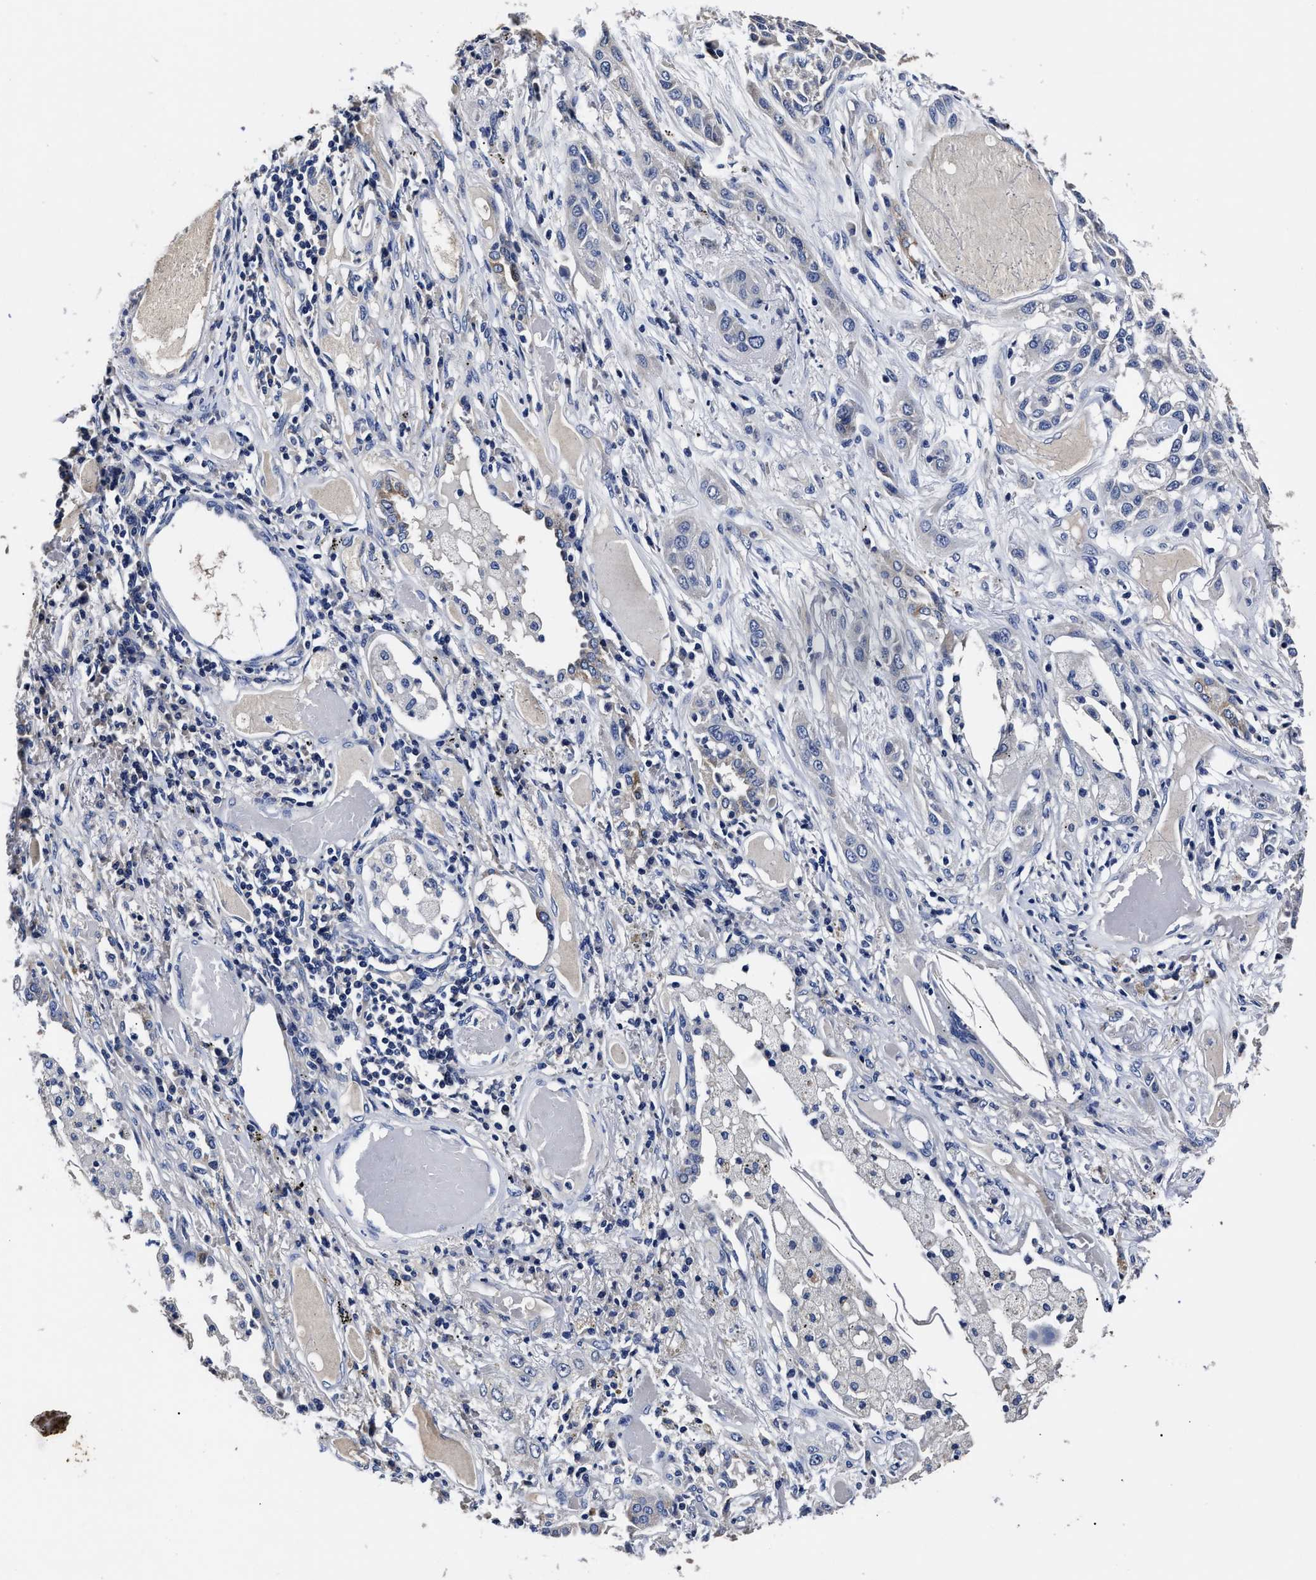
{"staining": {"intensity": "negative", "quantity": "none", "location": "none"}, "tissue": "lung cancer", "cell_type": "Tumor cells", "image_type": "cancer", "snomed": [{"axis": "morphology", "description": "Squamous cell carcinoma, NOS"}, {"axis": "topography", "description": "Lung"}], "caption": "IHC histopathology image of human lung cancer stained for a protein (brown), which reveals no expression in tumor cells. (DAB immunohistochemistry (IHC) visualized using brightfield microscopy, high magnification).", "gene": "OLFML2A", "patient": {"sex": "male", "age": 71}}